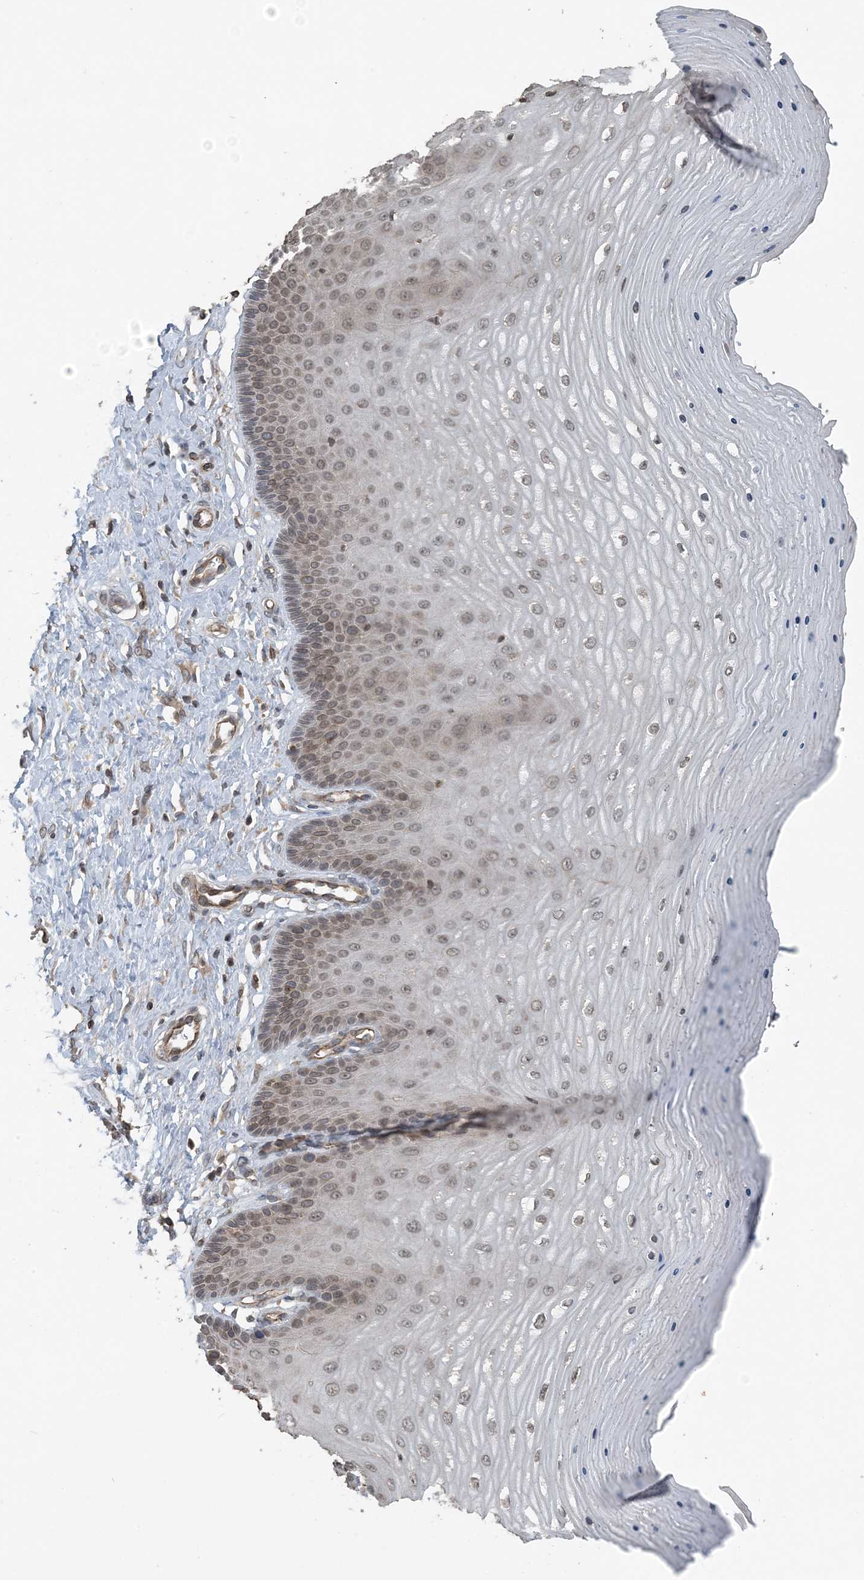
{"staining": {"intensity": "moderate", "quantity": "25%-75%", "location": "nuclear"}, "tissue": "cervix", "cell_type": "Squamous epithelial cells", "image_type": "normal", "snomed": [{"axis": "morphology", "description": "Normal tissue, NOS"}, {"axis": "topography", "description": "Cervix"}], "caption": "A micrograph showing moderate nuclear staining in approximately 25%-75% of squamous epithelial cells in unremarkable cervix, as visualized by brown immunohistochemical staining.", "gene": "ZFAND2B", "patient": {"sex": "female", "age": 55}}